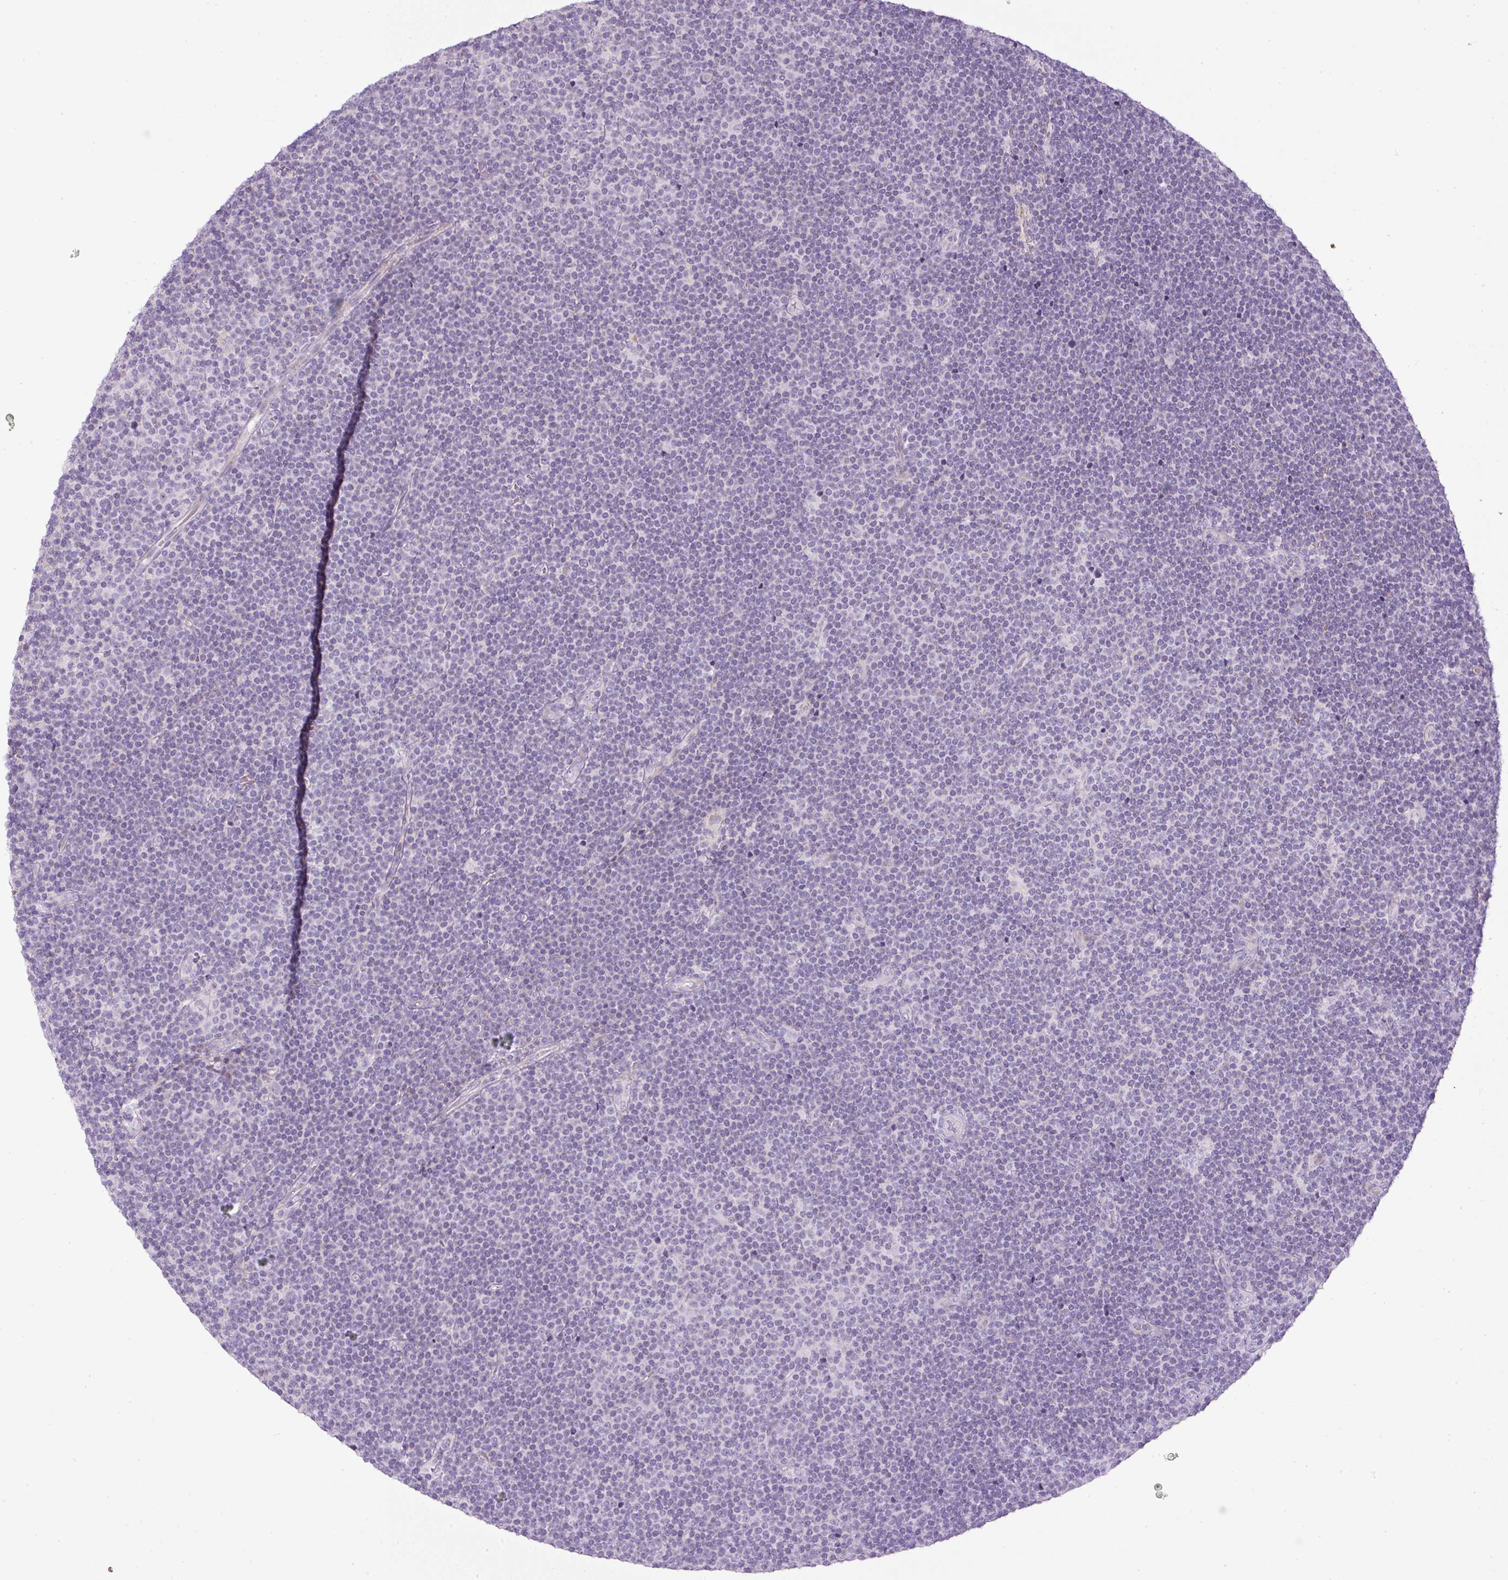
{"staining": {"intensity": "negative", "quantity": "none", "location": "none"}, "tissue": "lymphoma", "cell_type": "Tumor cells", "image_type": "cancer", "snomed": [{"axis": "morphology", "description": "Malignant lymphoma, non-Hodgkin's type, Low grade"}, {"axis": "topography", "description": "Lymph node"}], "caption": "High power microscopy histopathology image of an IHC image of low-grade malignant lymphoma, non-Hodgkin's type, revealing no significant expression in tumor cells.", "gene": "FGFBP3", "patient": {"sex": "male", "age": 48}}